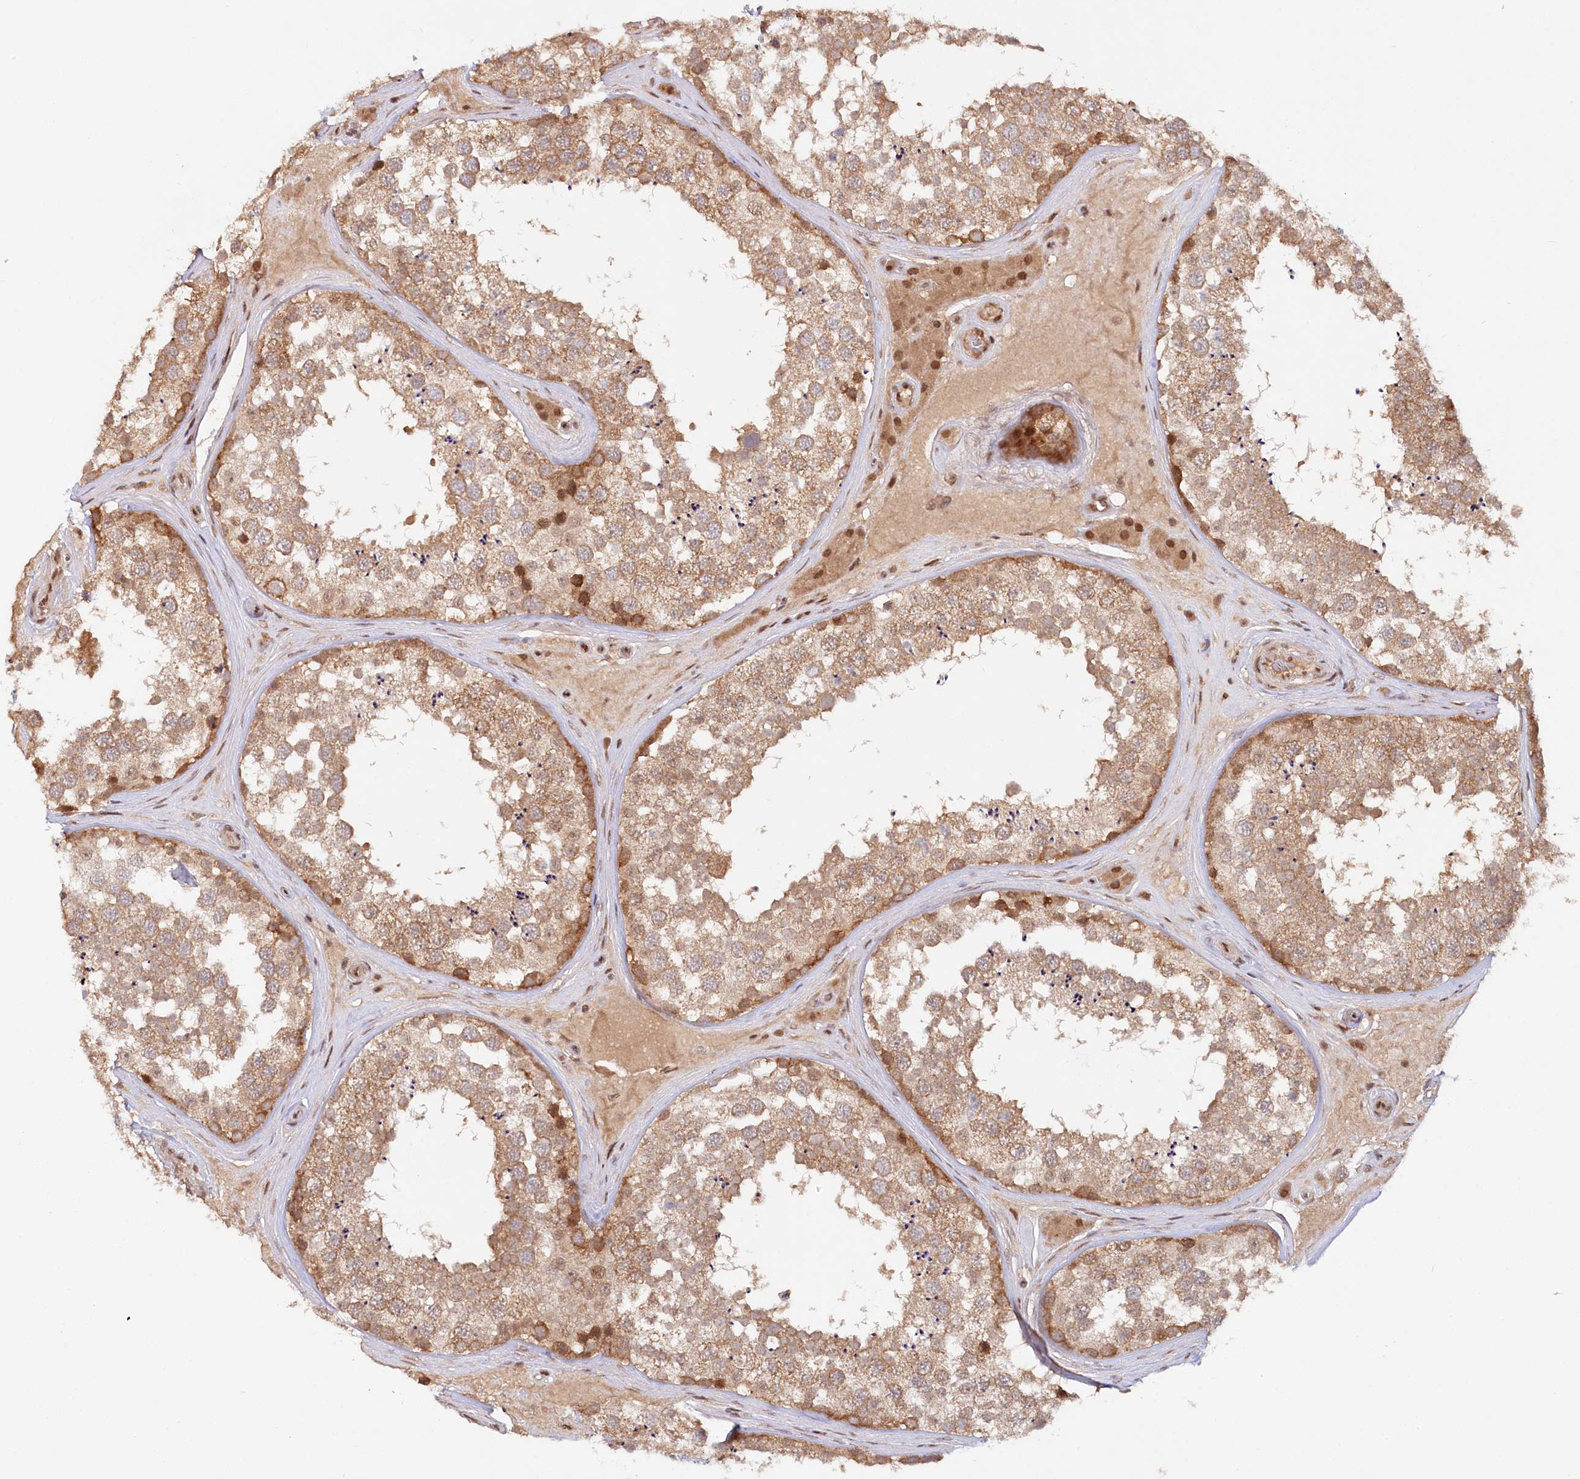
{"staining": {"intensity": "moderate", "quantity": ">75%", "location": "cytoplasmic/membranous,nuclear"}, "tissue": "testis", "cell_type": "Cells in seminiferous ducts", "image_type": "normal", "snomed": [{"axis": "morphology", "description": "Normal tissue, NOS"}, {"axis": "topography", "description": "Testis"}], "caption": "Immunohistochemical staining of unremarkable testis demonstrates >75% levels of moderate cytoplasmic/membranous,nuclear protein expression in about >75% of cells in seminiferous ducts. (DAB = brown stain, brightfield microscopy at high magnification).", "gene": "CCDC65", "patient": {"sex": "male", "age": 46}}